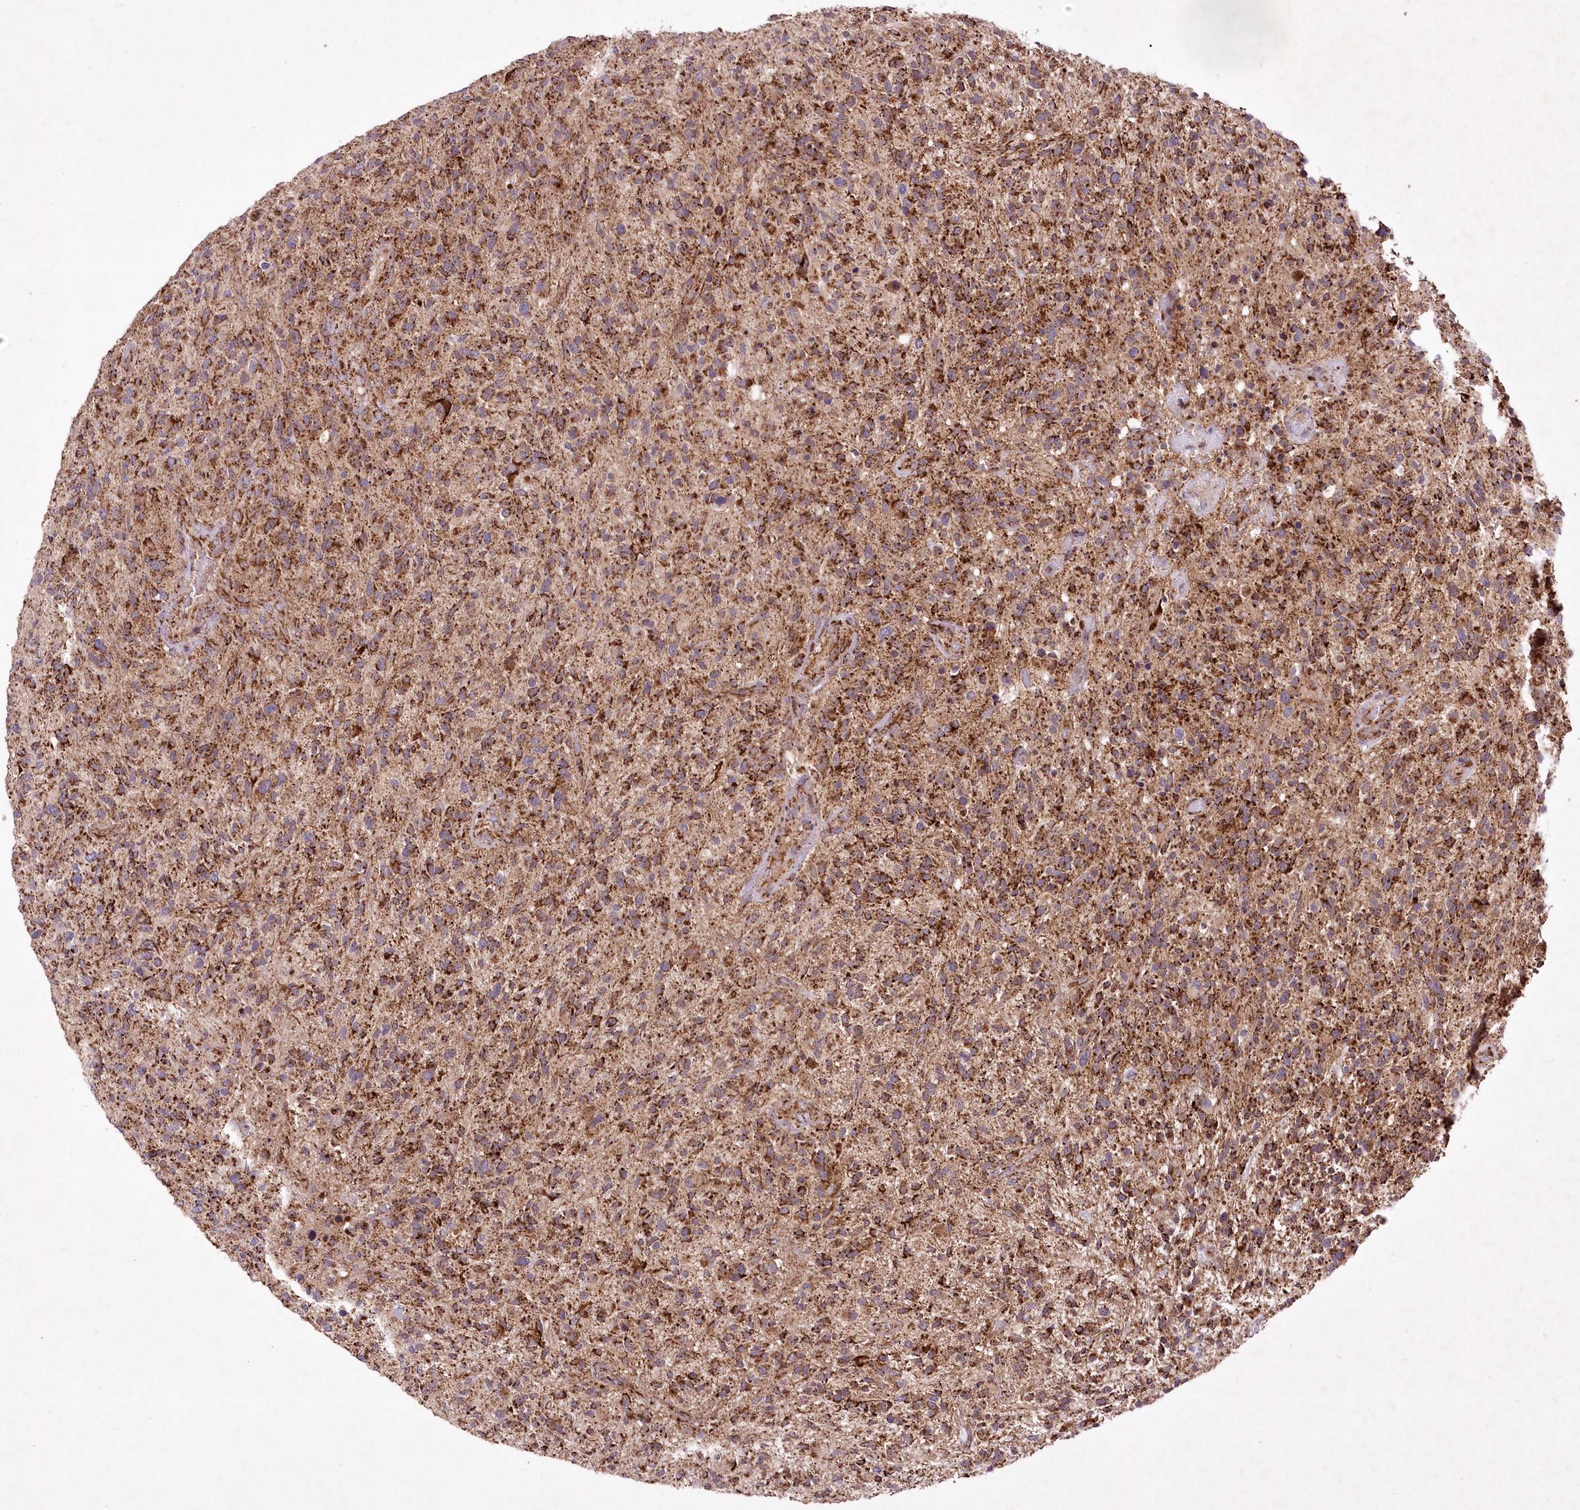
{"staining": {"intensity": "strong", "quantity": ">75%", "location": "cytoplasmic/membranous"}, "tissue": "glioma", "cell_type": "Tumor cells", "image_type": "cancer", "snomed": [{"axis": "morphology", "description": "Glioma, malignant, High grade"}, {"axis": "topography", "description": "Brain"}], "caption": "Glioma was stained to show a protein in brown. There is high levels of strong cytoplasmic/membranous positivity in about >75% of tumor cells. The staining was performed using DAB, with brown indicating positive protein expression. Nuclei are stained blue with hematoxylin.", "gene": "ASNSD1", "patient": {"sex": "male", "age": 47}}